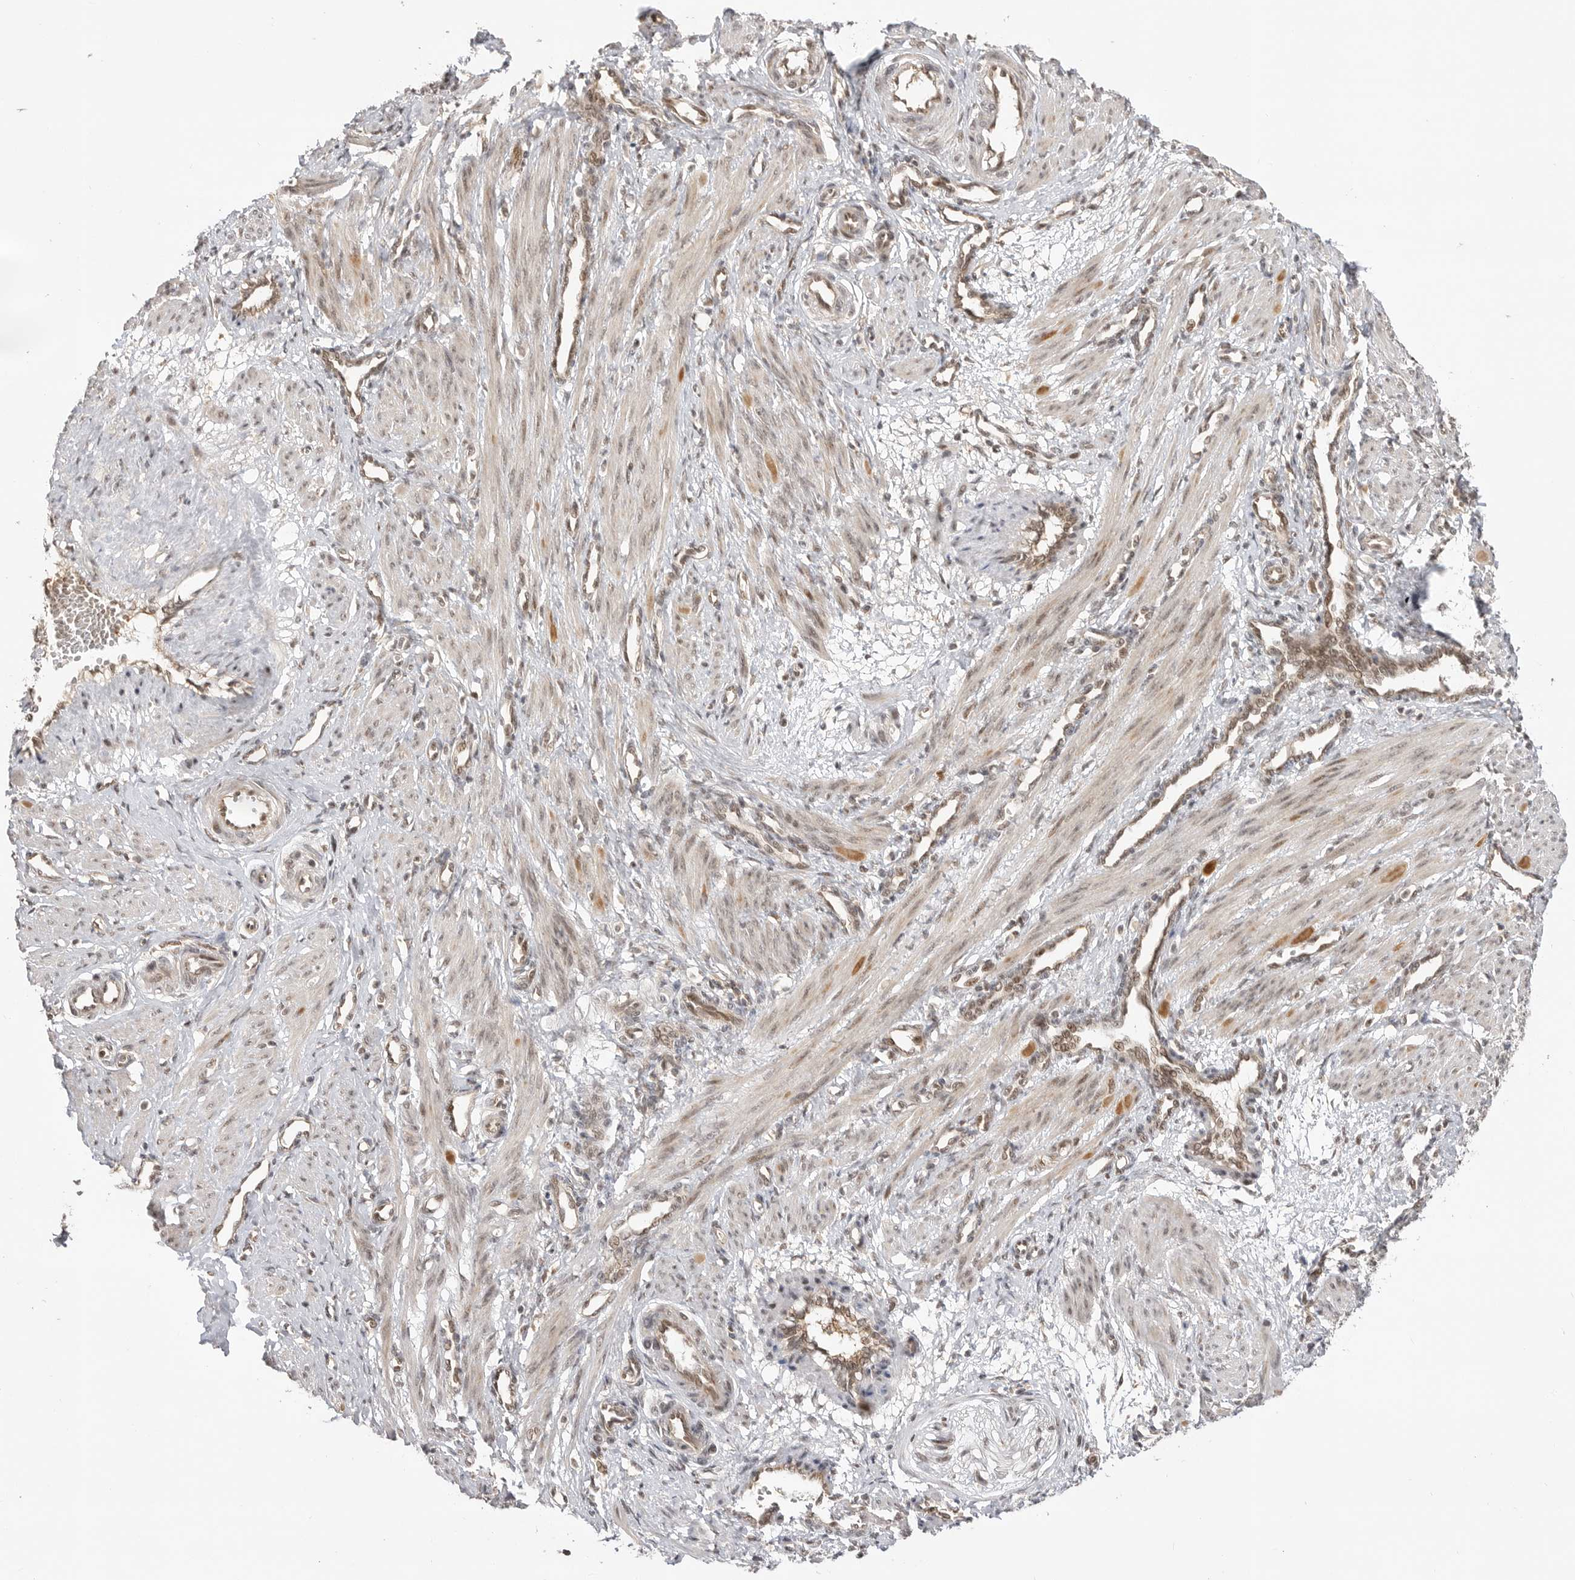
{"staining": {"intensity": "weak", "quantity": "<25%", "location": "cytoplasmic/membranous,nuclear"}, "tissue": "smooth muscle", "cell_type": "Smooth muscle cells", "image_type": "normal", "snomed": [{"axis": "morphology", "description": "Normal tissue, NOS"}, {"axis": "topography", "description": "Endometrium"}], "caption": "Smooth muscle cells show no significant protein positivity in unremarkable smooth muscle. Brightfield microscopy of IHC stained with DAB (3,3'-diaminobenzidine) (brown) and hematoxylin (blue), captured at high magnification.", "gene": "ALKAL1", "patient": {"sex": "female", "age": 33}}